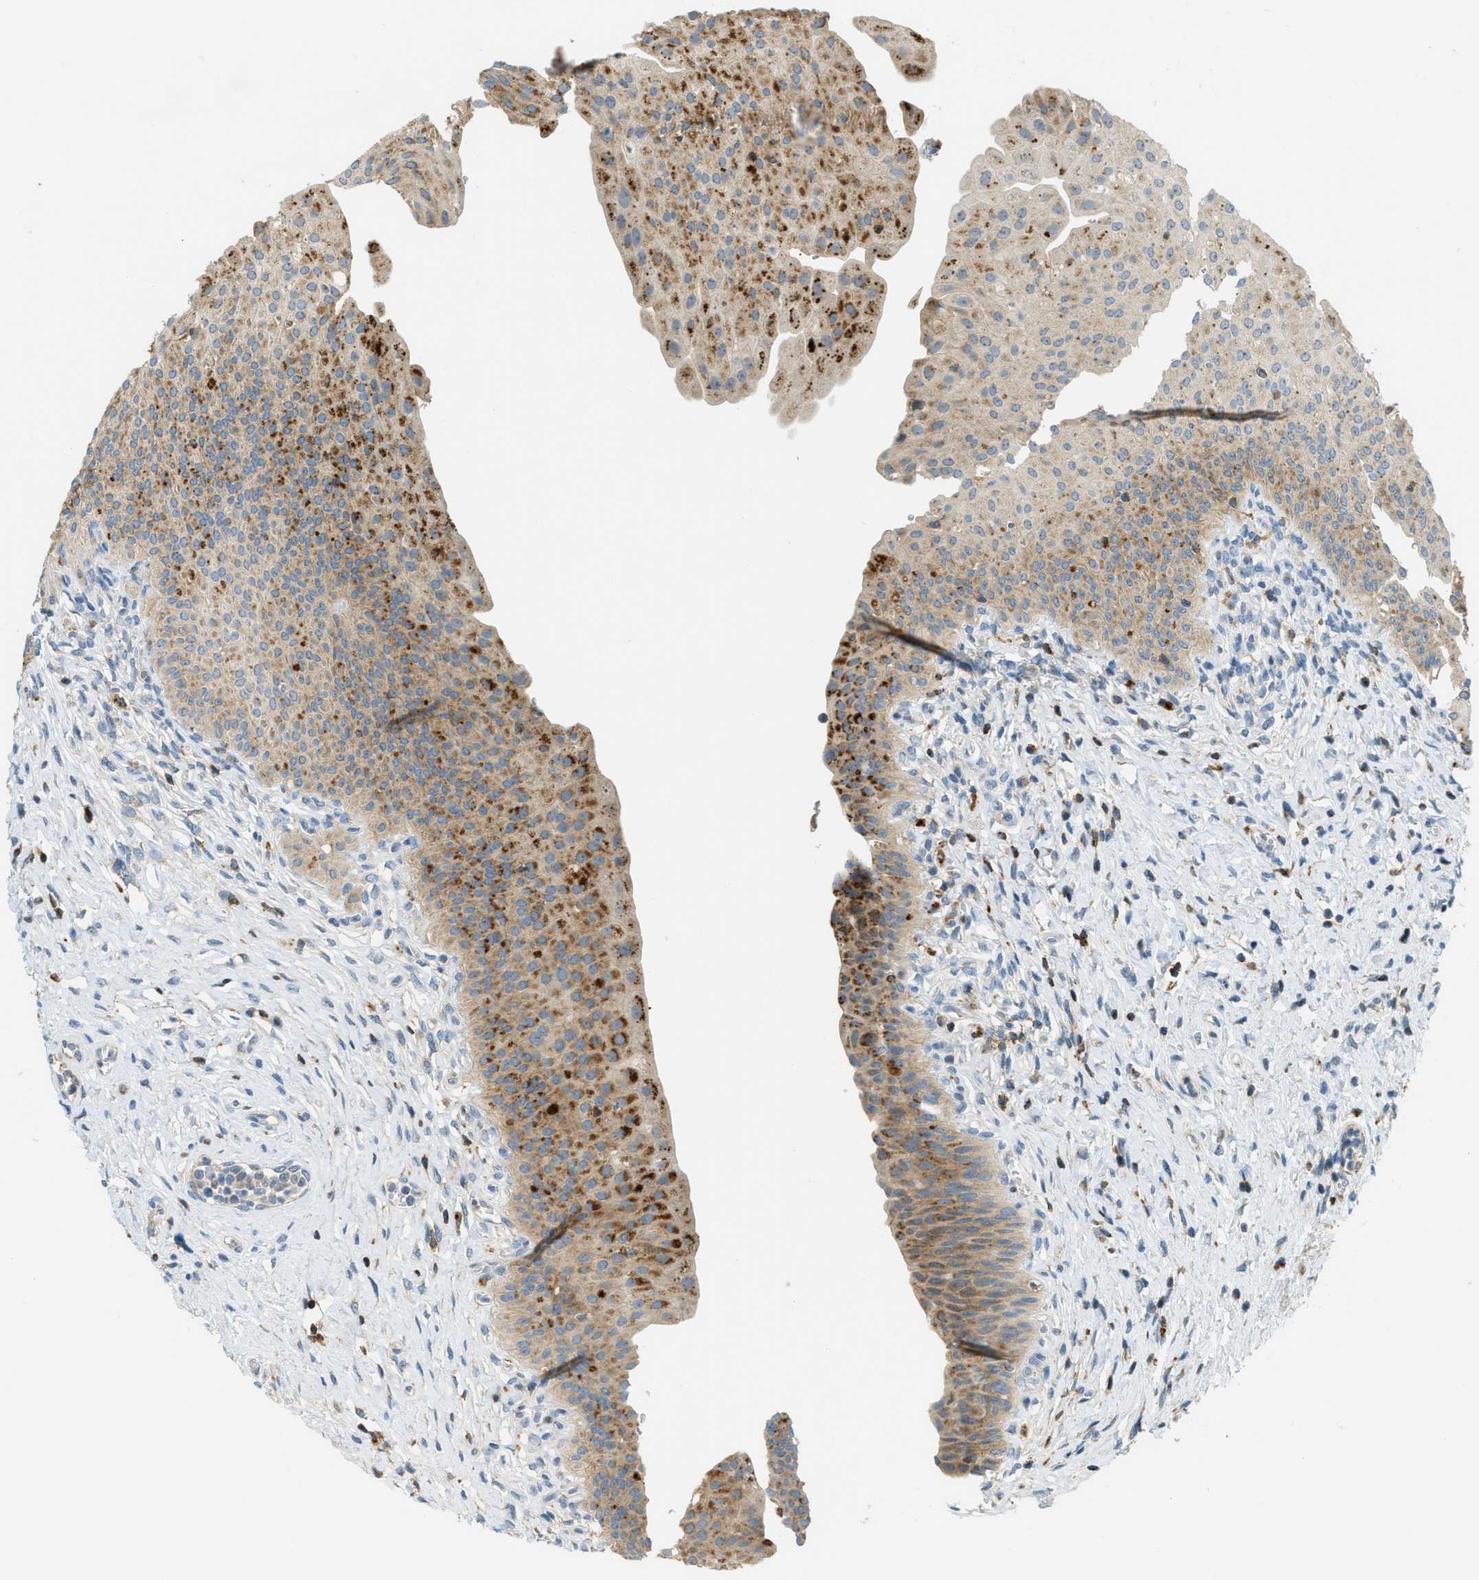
{"staining": {"intensity": "moderate", "quantity": "25%-75%", "location": "cytoplasmic/membranous"}, "tissue": "urinary bladder", "cell_type": "Urothelial cells", "image_type": "normal", "snomed": [{"axis": "morphology", "description": "Normal tissue, NOS"}, {"axis": "topography", "description": "Urinary bladder"}], "caption": "Immunohistochemistry (IHC) (DAB (3,3'-diaminobenzidine)) staining of unremarkable urinary bladder demonstrates moderate cytoplasmic/membranous protein positivity in about 25%-75% of urothelial cells. (DAB IHC with brightfield microscopy, high magnification).", "gene": "PLBD2", "patient": {"sex": "male", "age": 46}}